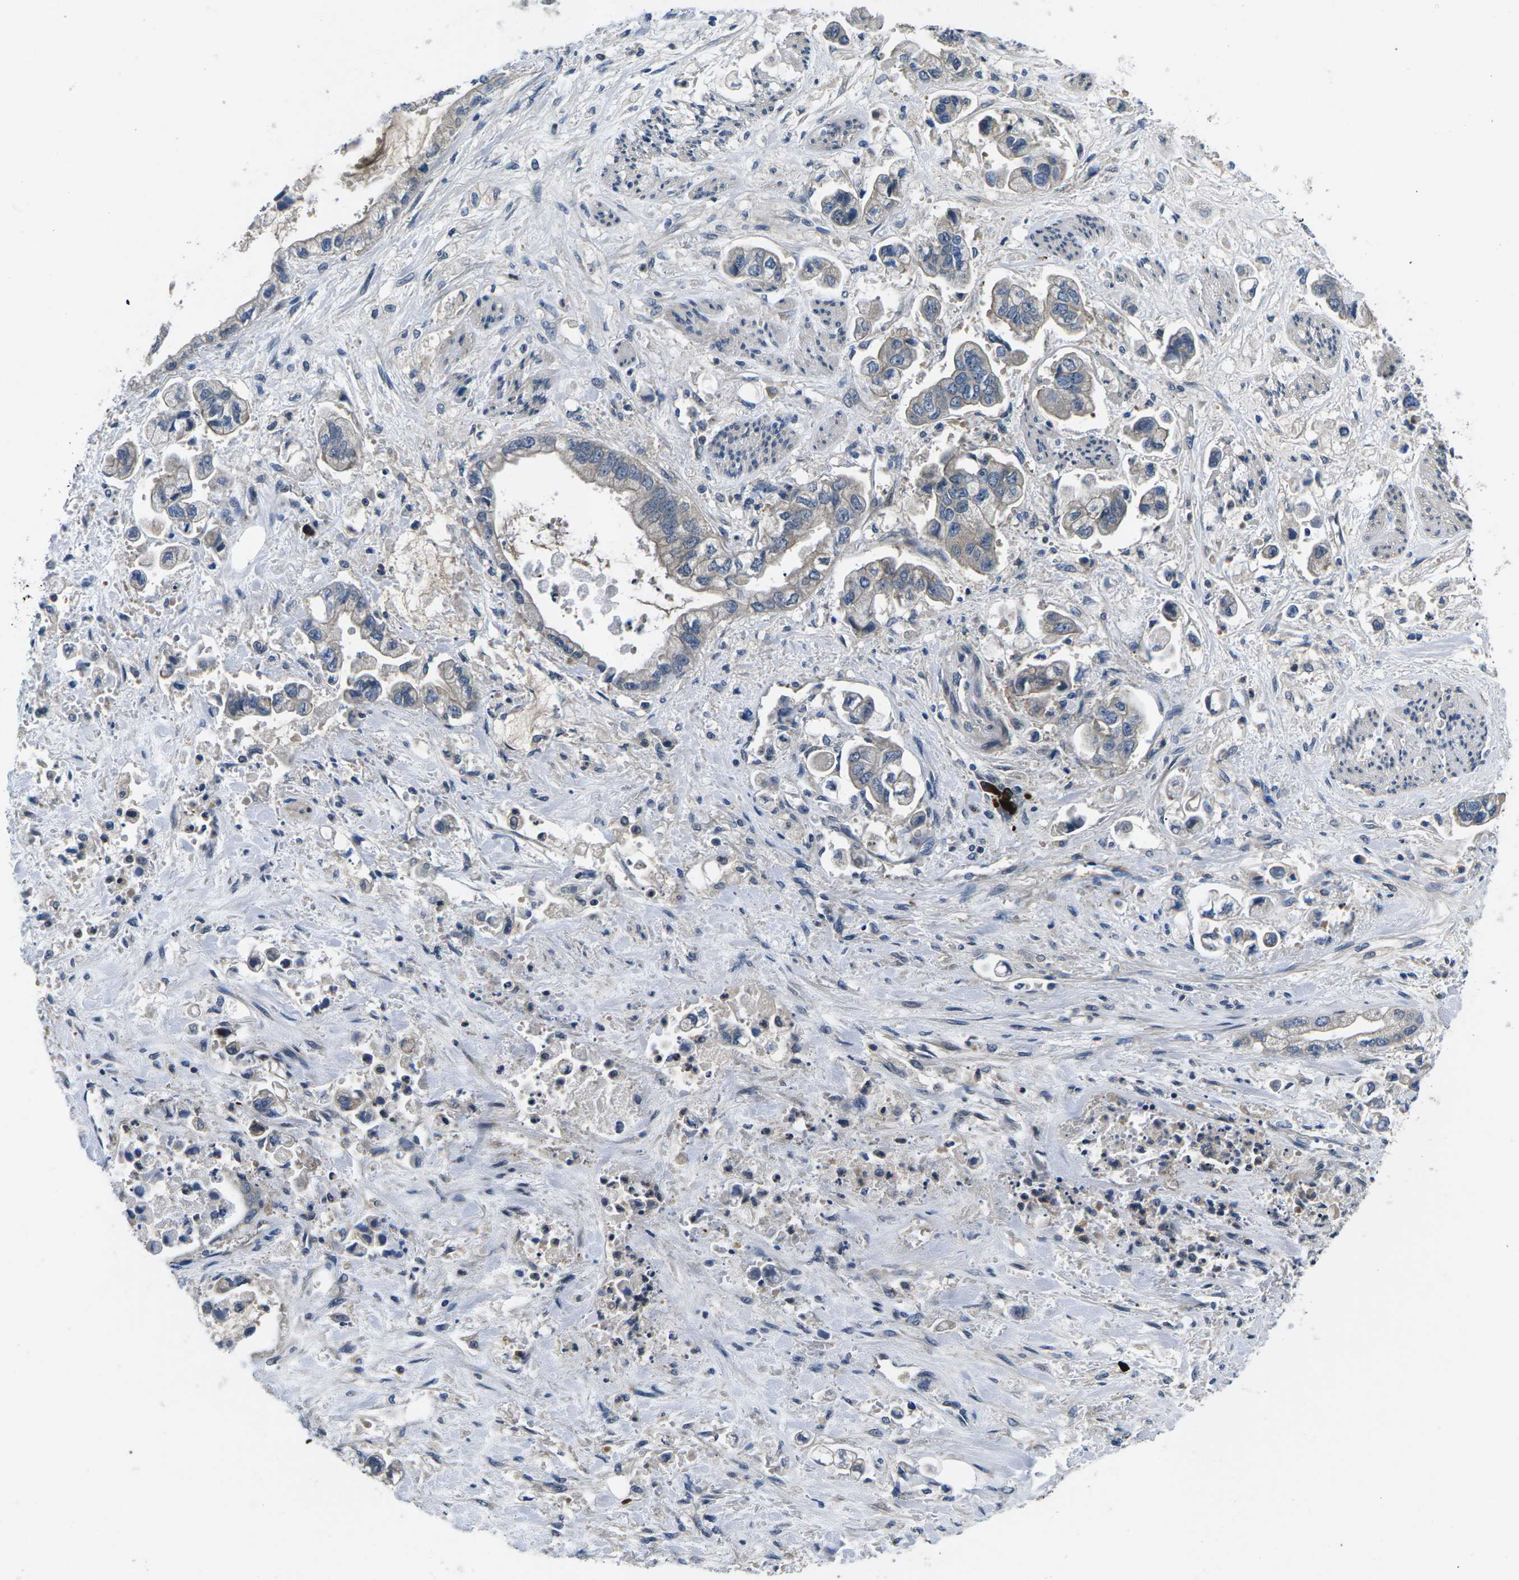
{"staining": {"intensity": "weak", "quantity": "<25%", "location": "cytoplasmic/membranous"}, "tissue": "stomach cancer", "cell_type": "Tumor cells", "image_type": "cancer", "snomed": [{"axis": "morphology", "description": "Normal tissue, NOS"}, {"axis": "morphology", "description": "Adenocarcinoma, NOS"}, {"axis": "topography", "description": "Stomach"}], "caption": "Immunohistochemical staining of human stomach cancer exhibits no significant expression in tumor cells. (DAB (3,3'-diaminobenzidine) IHC, high magnification).", "gene": "PLCE1", "patient": {"sex": "male", "age": 62}}